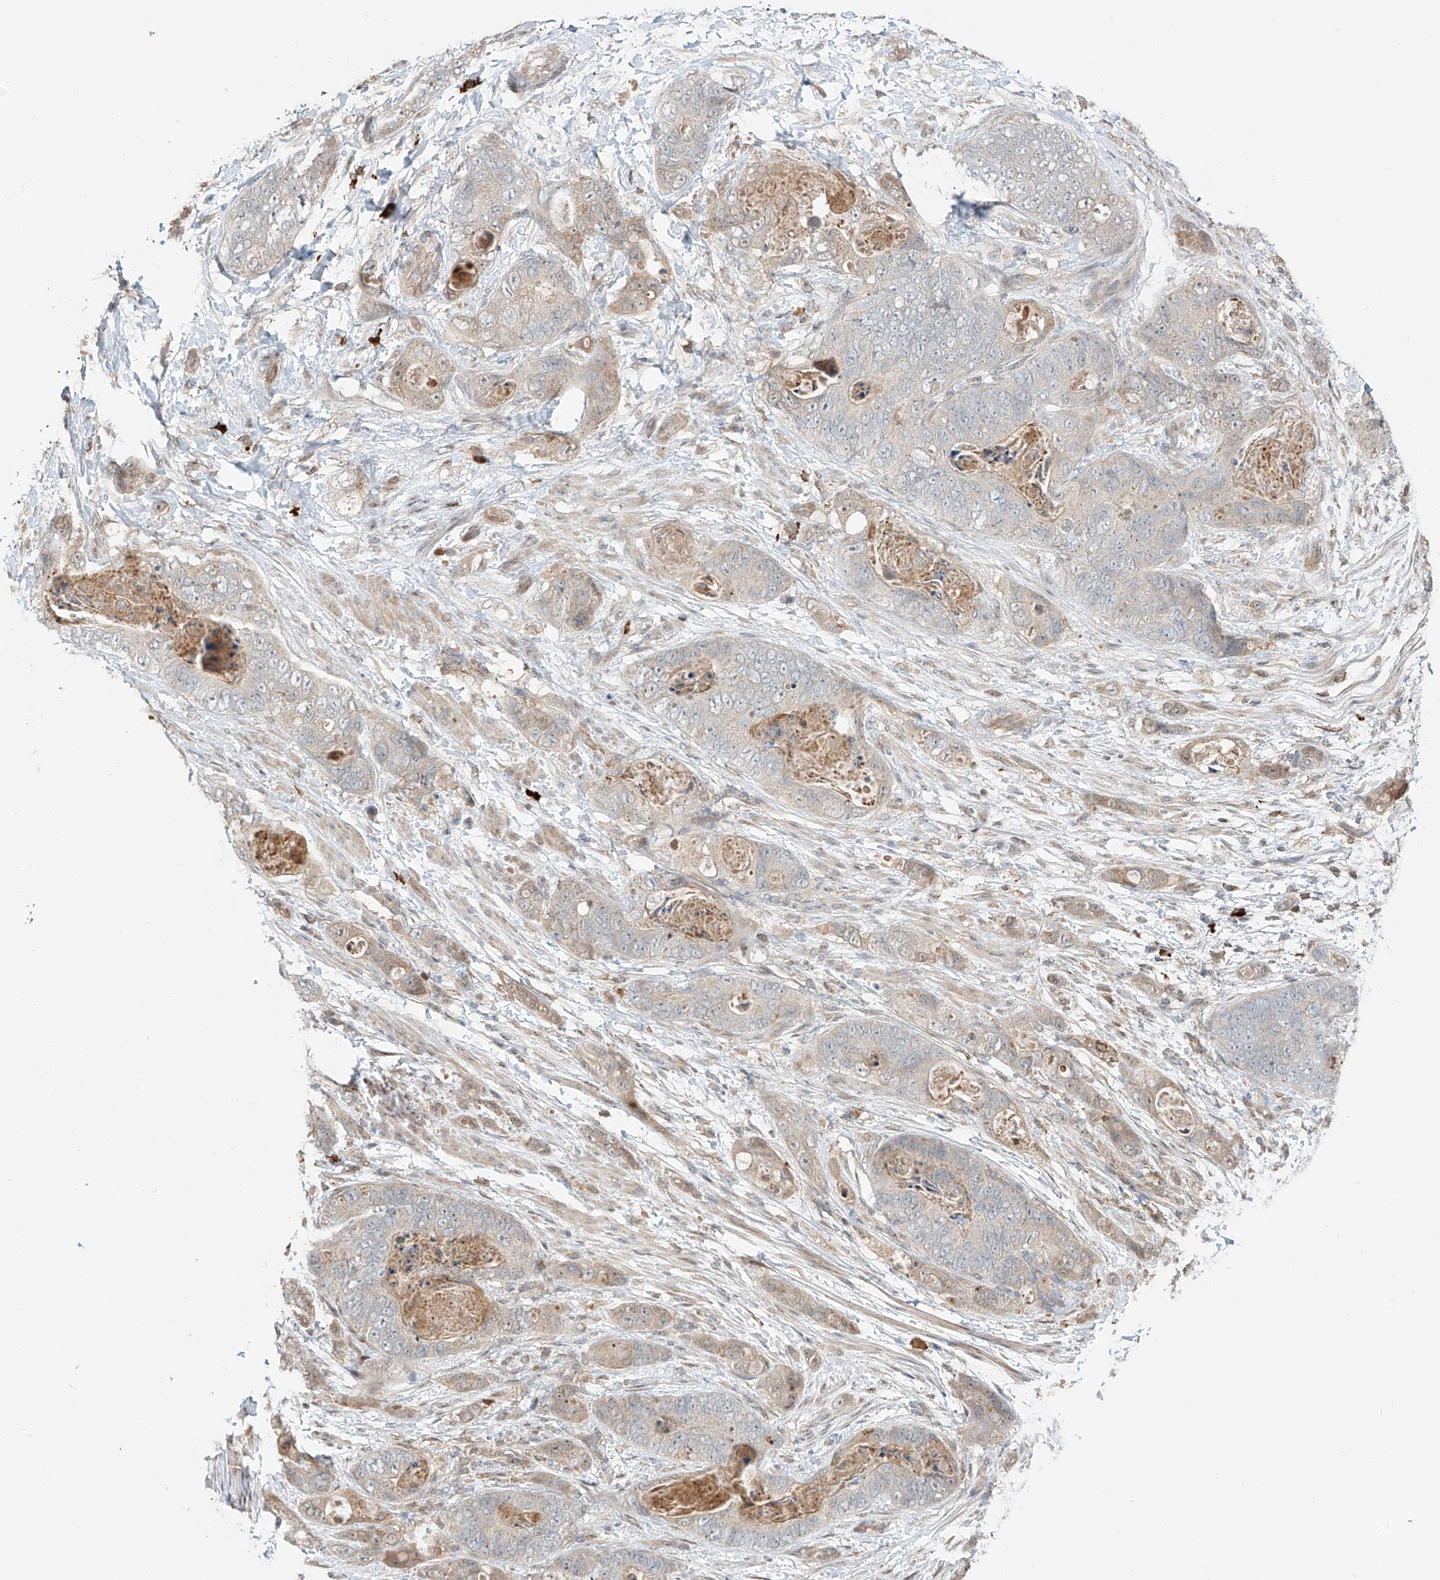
{"staining": {"intensity": "negative", "quantity": "none", "location": "none"}, "tissue": "stomach cancer", "cell_type": "Tumor cells", "image_type": "cancer", "snomed": [{"axis": "morphology", "description": "Adenocarcinoma, NOS"}, {"axis": "topography", "description": "Stomach"}], "caption": "Stomach cancer (adenocarcinoma) stained for a protein using immunohistochemistry demonstrates no positivity tumor cells.", "gene": "CEP162", "patient": {"sex": "female", "age": 89}}